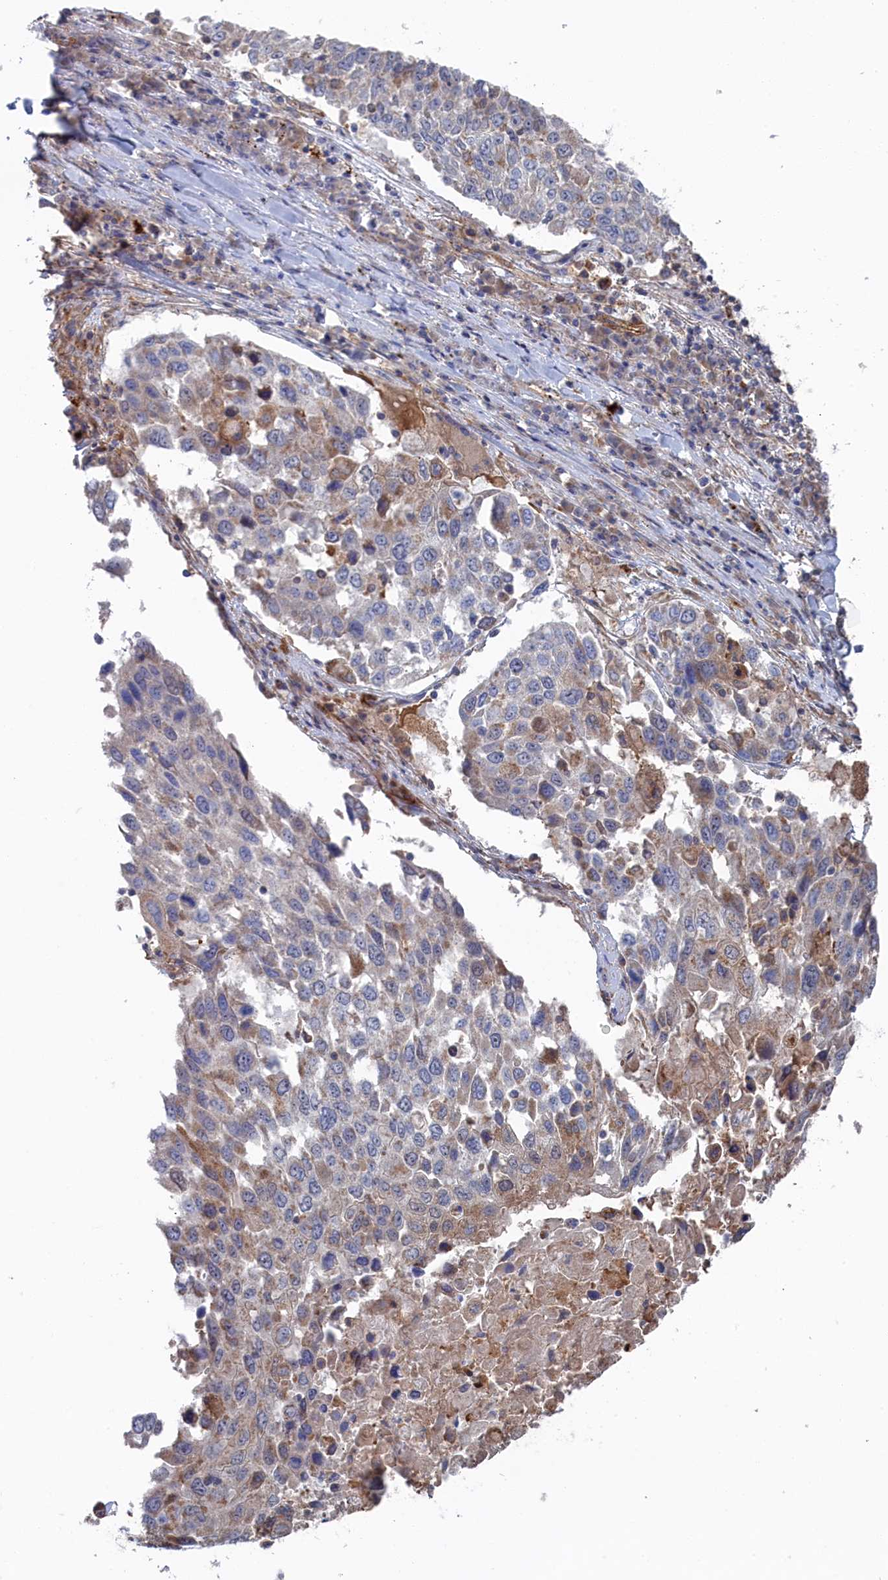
{"staining": {"intensity": "negative", "quantity": "none", "location": "none"}, "tissue": "lung cancer", "cell_type": "Tumor cells", "image_type": "cancer", "snomed": [{"axis": "morphology", "description": "Squamous cell carcinoma, NOS"}, {"axis": "topography", "description": "Lung"}], "caption": "Tumor cells are negative for brown protein staining in lung cancer. (DAB (3,3'-diaminobenzidine) immunohistochemistry visualized using brightfield microscopy, high magnification).", "gene": "FILIP1L", "patient": {"sex": "male", "age": 65}}